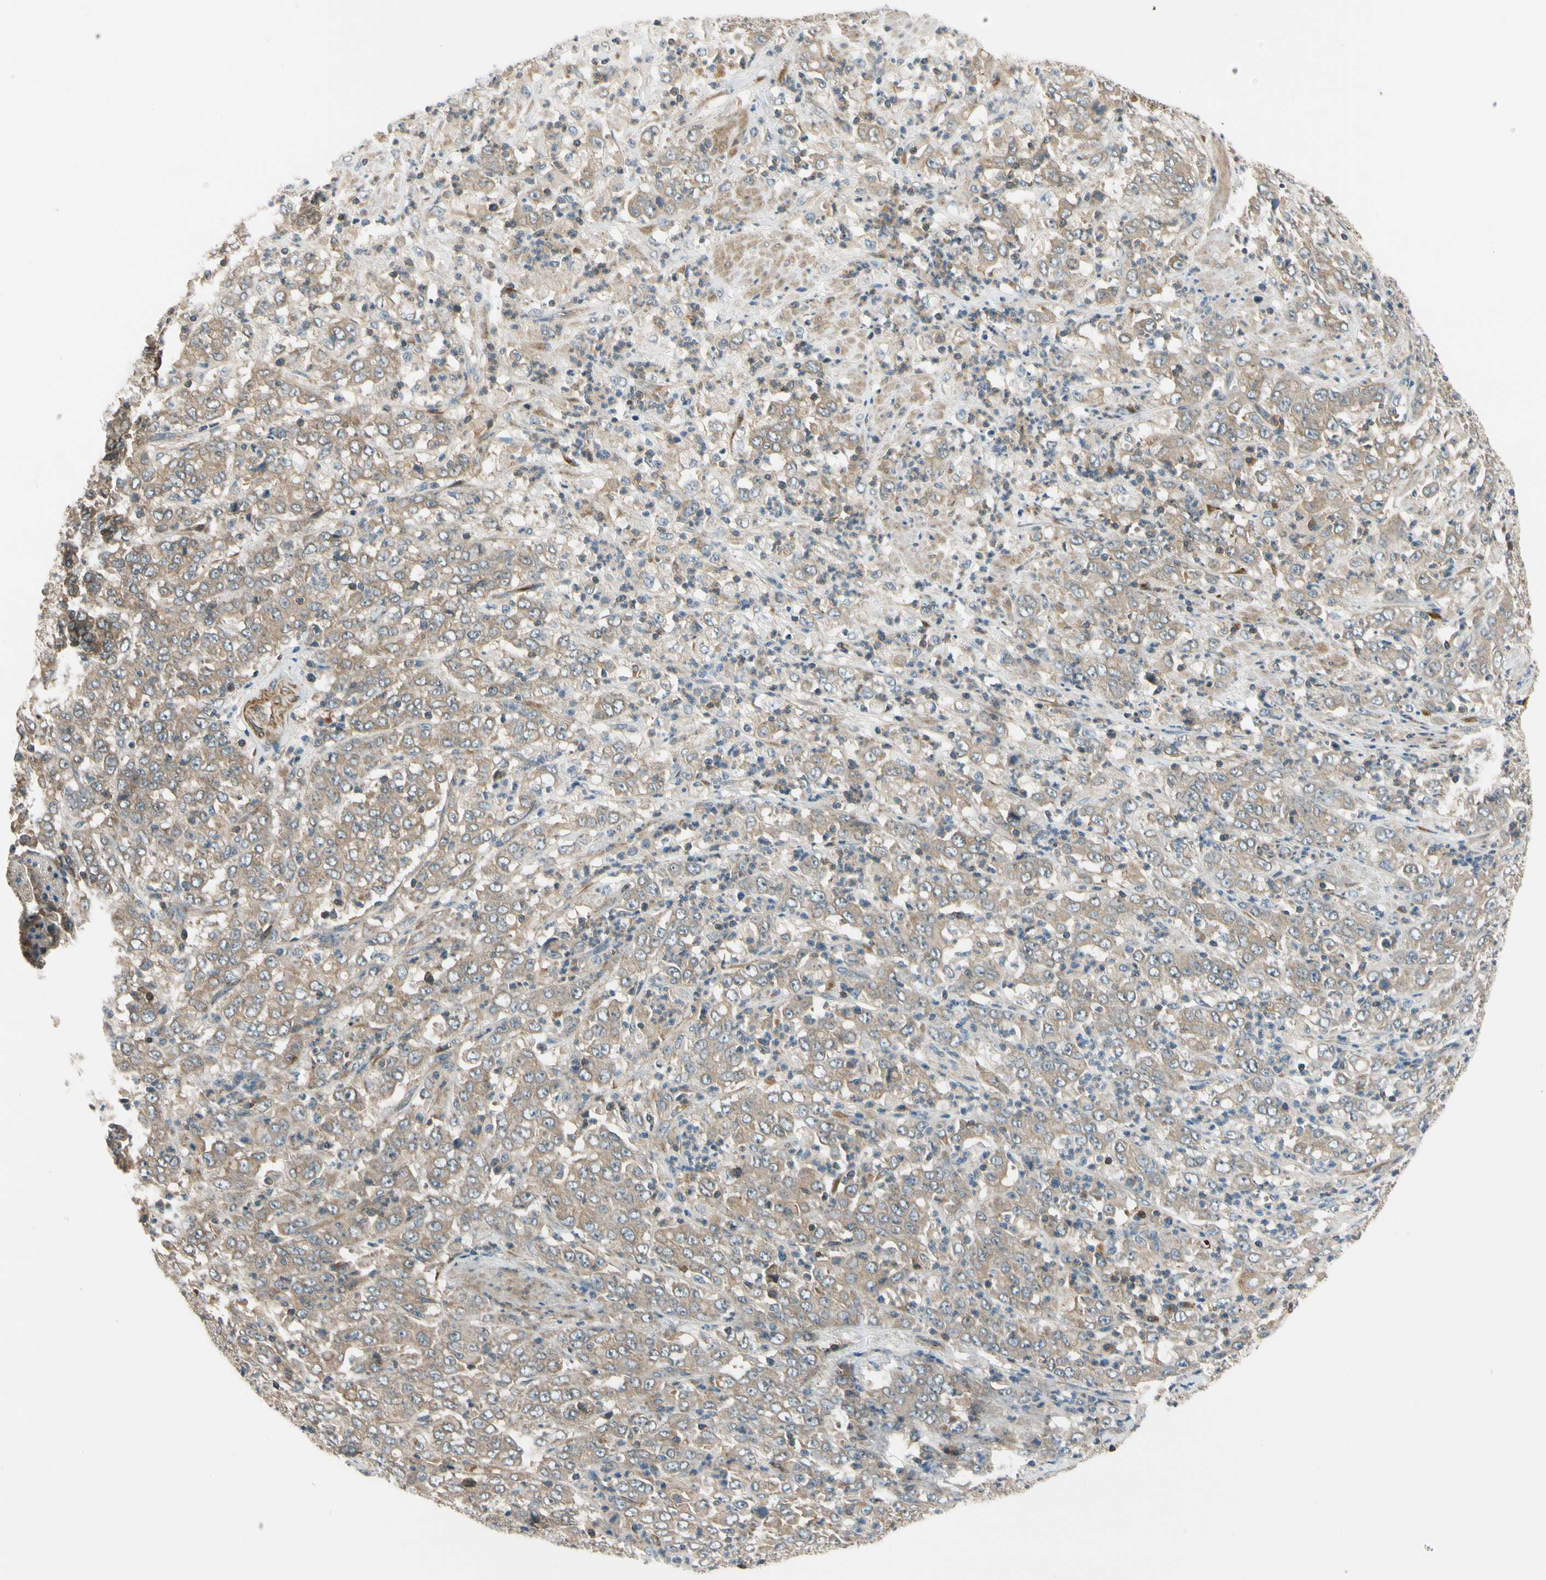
{"staining": {"intensity": "weak", "quantity": ">75%", "location": "cytoplasmic/membranous"}, "tissue": "stomach cancer", "cell_type": "Tumor cells", "image_type": "cancer", "snomed": [{"axis": "morphology", "description": "Adenocarcinoma, NOS"}, {"axis": "topography", "description": "Stomach, lower"}], "caption": "Immunohistochemistry (DAB (3,3'-diaminobenzidine)) staining of stomach cancer (adenocarcinoma) exhibits weak cytoplasmic/membranous protein expression in approximately >75% of tumor cells.", "gene": "MST1R", "patient": {"sex": "female", "age": 71}}